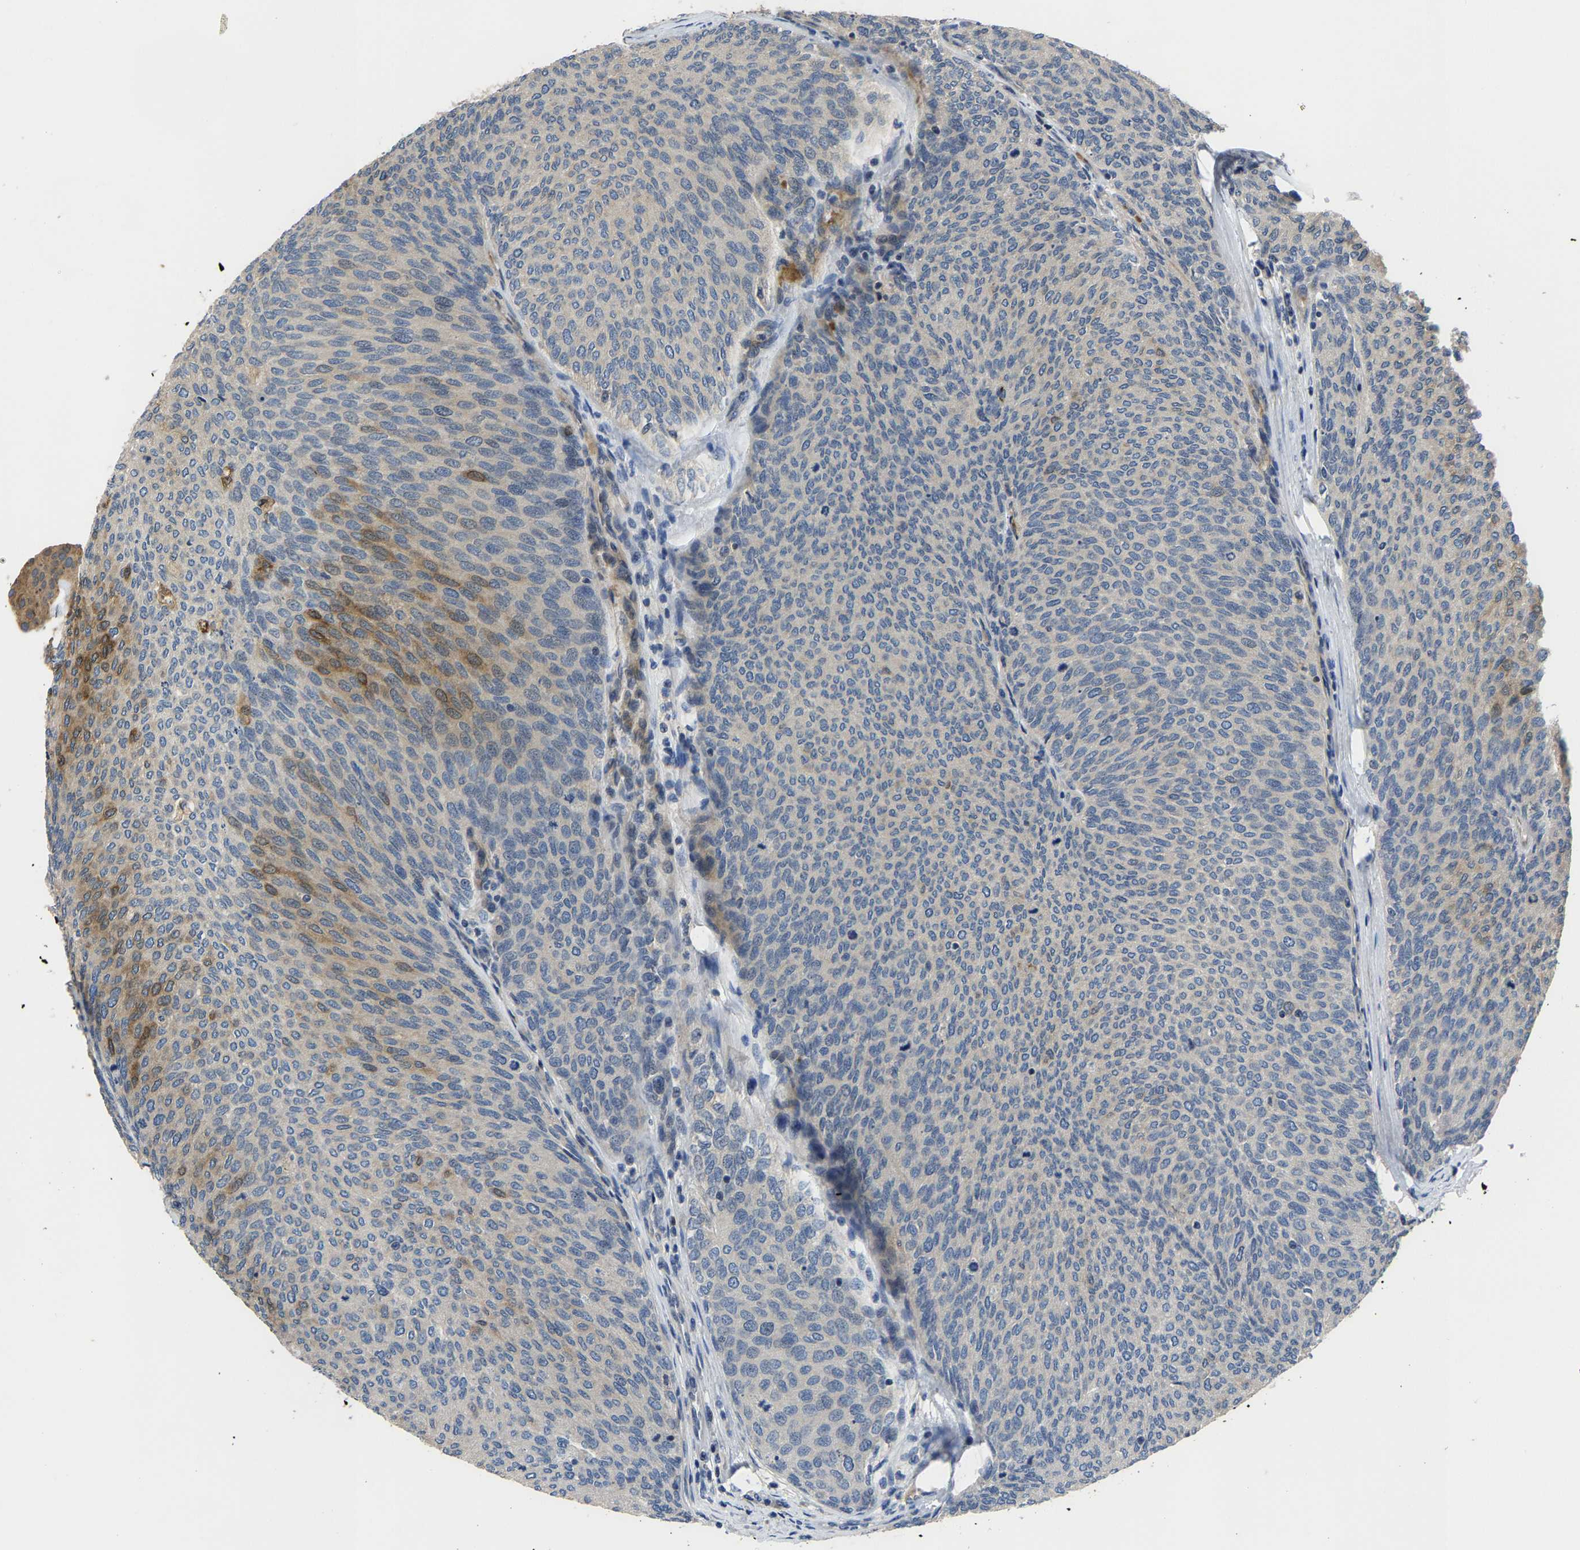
{"staining": {"intensity": "moderate", "quantity": "25%-75%", "location": "cytoplasmic/membranous"}, "tissue": "urothelial cancer", "cell_type": "Tumor cells", "image_type": "cancer", "snomed": [{"axis": "morphology", "description": "Urothelial carcinoma, Low grade"}, {"axis": "topography", "description": "Urinary bladder"}], "caption": "There is medium levels of moderate cytoplasmic/membranous expression in tumor cells of urothelial cancer, as demonstrated by immunohistochemical staining (brown color).", "gene": "AGBL3", "patient": {"sex": "female", "age": 79}}